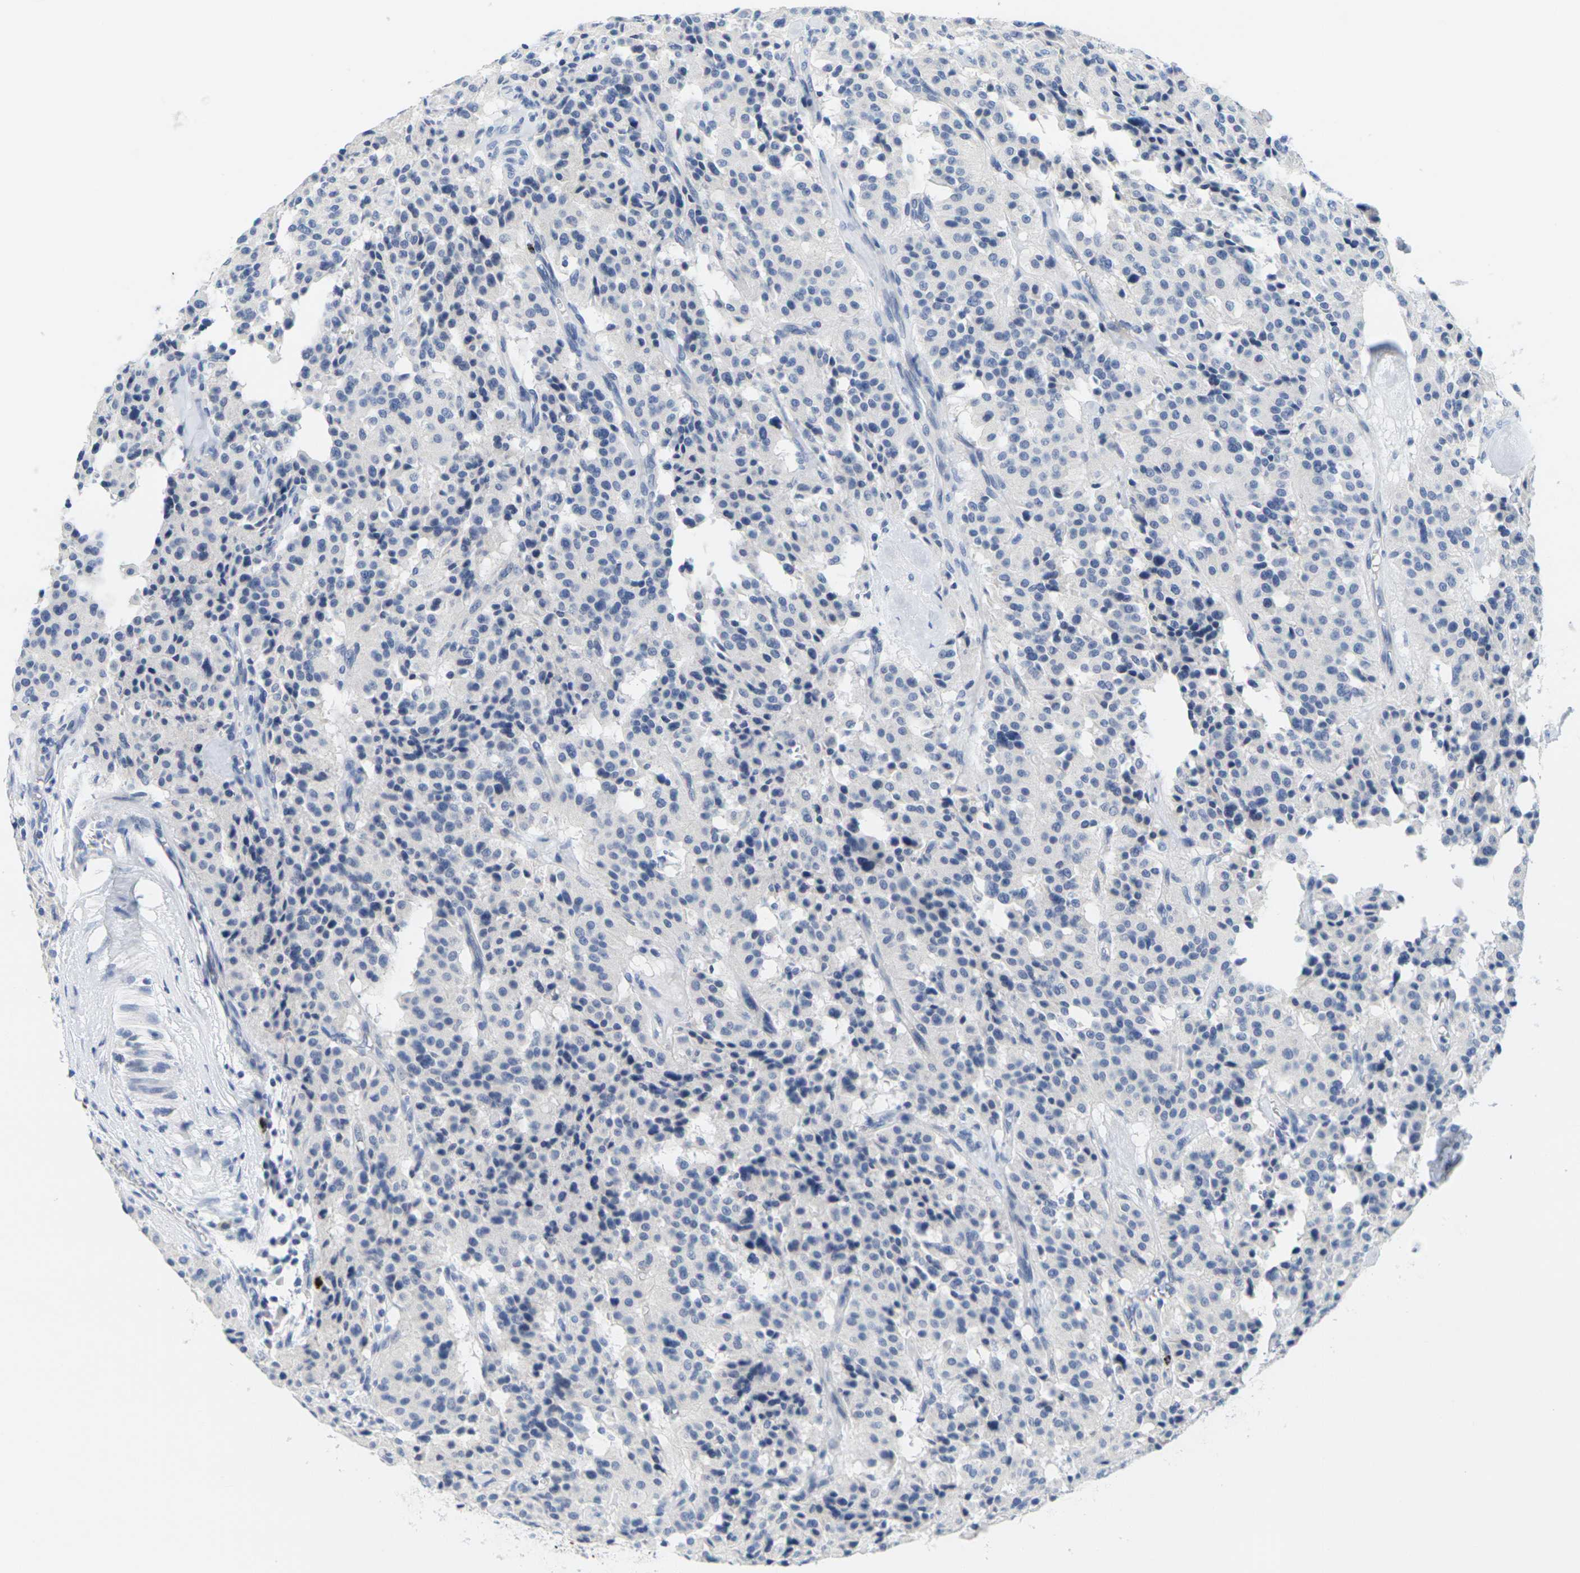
{"staining": {"intensity": "negative", "quantity": "none", "location": "none"}, "tissue": "carcinoid", "cell_type": "Tumor cells", "image_type": "cancer", "snomed": [{"axis": "morphology", "description": "Carcinoid, malignant, NOS"}, {"axis": "topography", "description": "Lung"}], "caption": "Protein analysis of malignant carcinoid demonstrates no significant expression in tumor cells.", "gene": "HLA-DOB", "patient": {"sex": "male", "age": 30}}